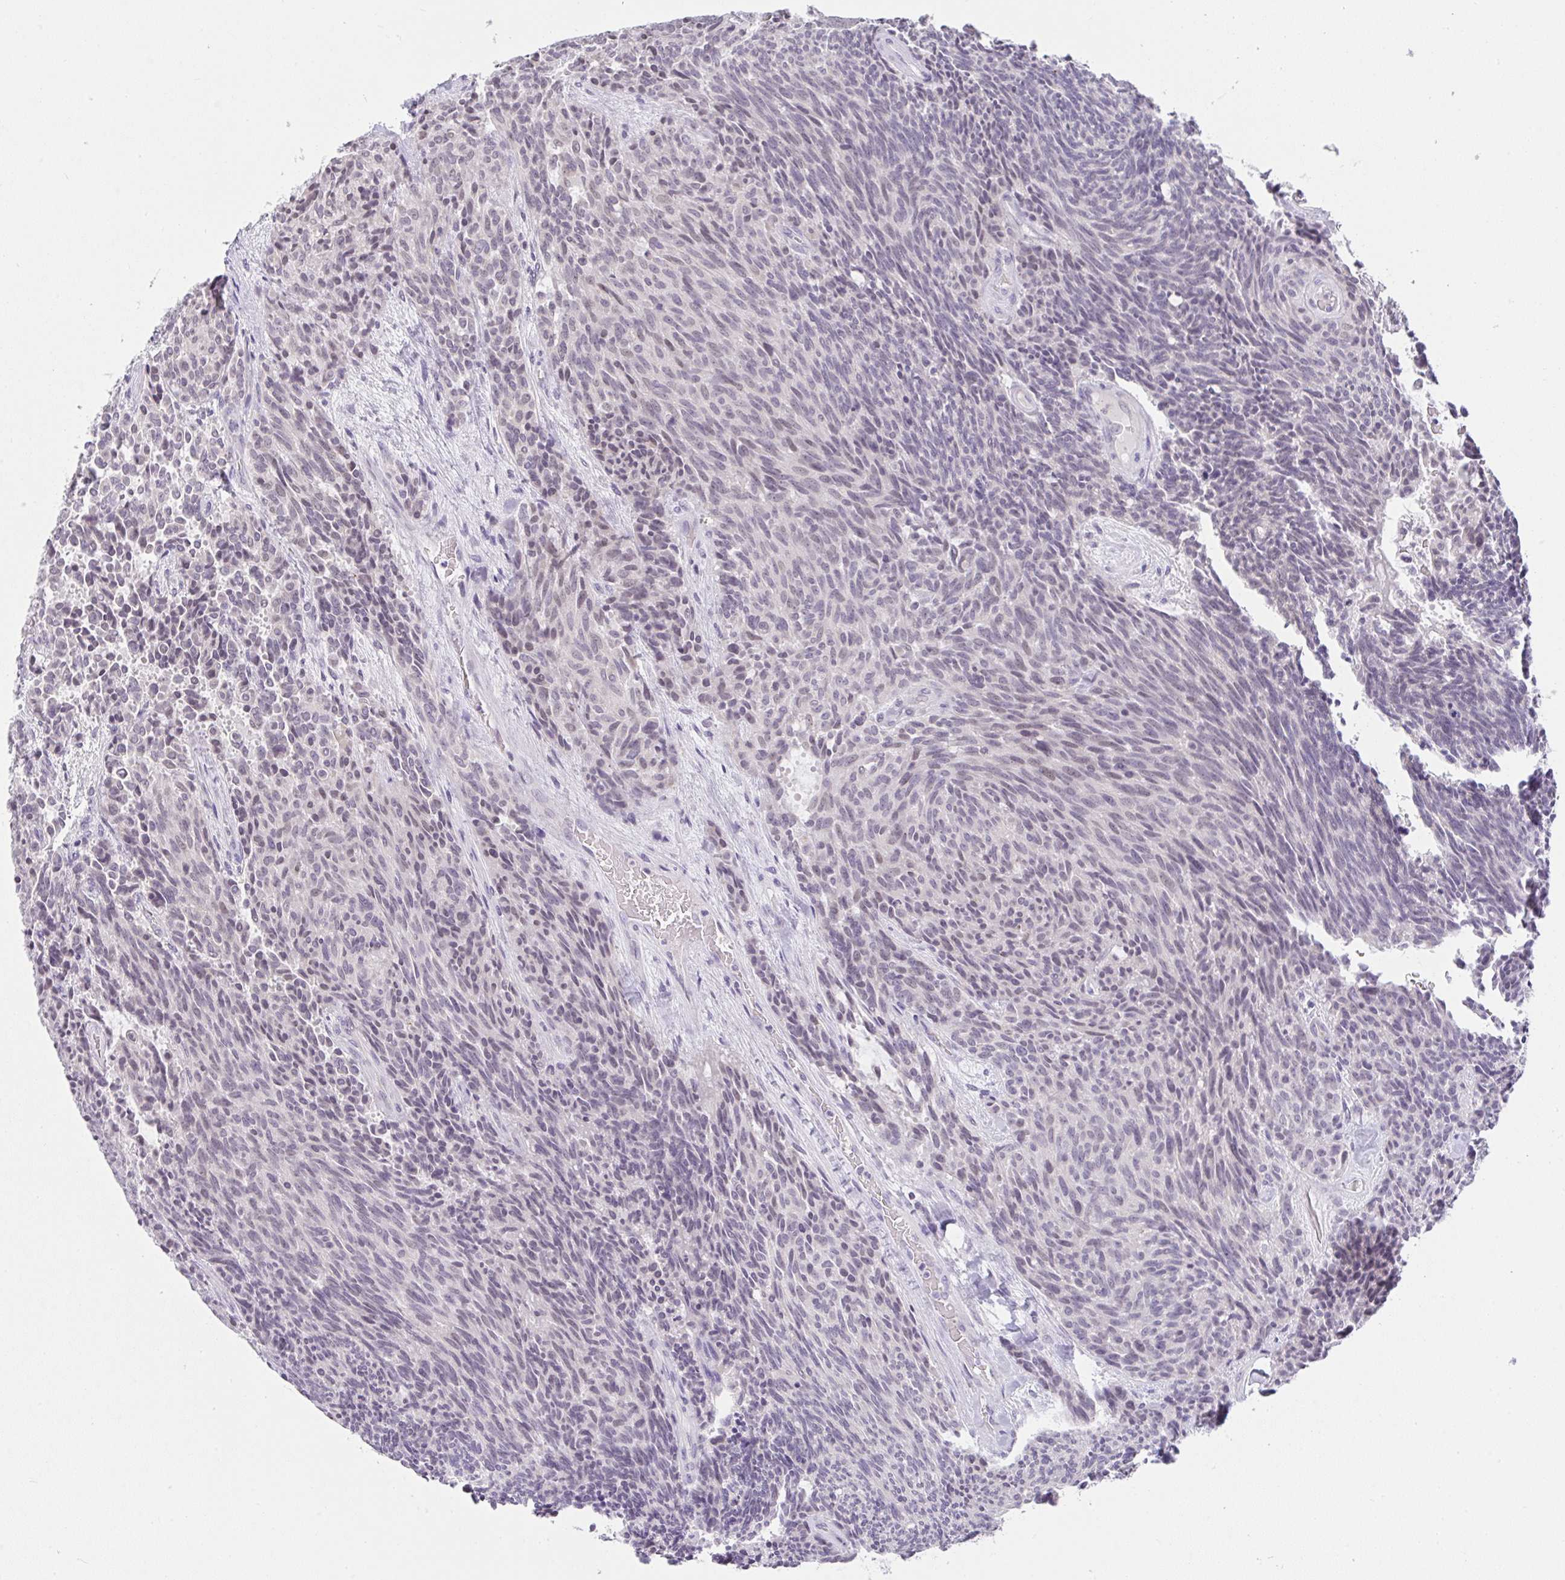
{"staining": {"intensity": "negative", "quantity": "none", "location": "none"}, "tissue": "carcinoid", "cell_type": "Tumor cells", "image_type": "cancer", "snomed": [{"axis": "morphology", "description": "Carcinoid, malignant, NOS"}, {"axis": "topography", "description": "Pancreas"}], "caption": "The histopathology image demonstrates no staining of tumor cells in carcinoid (malignant). (DAB (3,3'-diaminobenzidine) immunohistochemistry with hematoxylin counter stain).", "gene": "CACNA1S", "patient": {"sex": "female", "age": 54}}